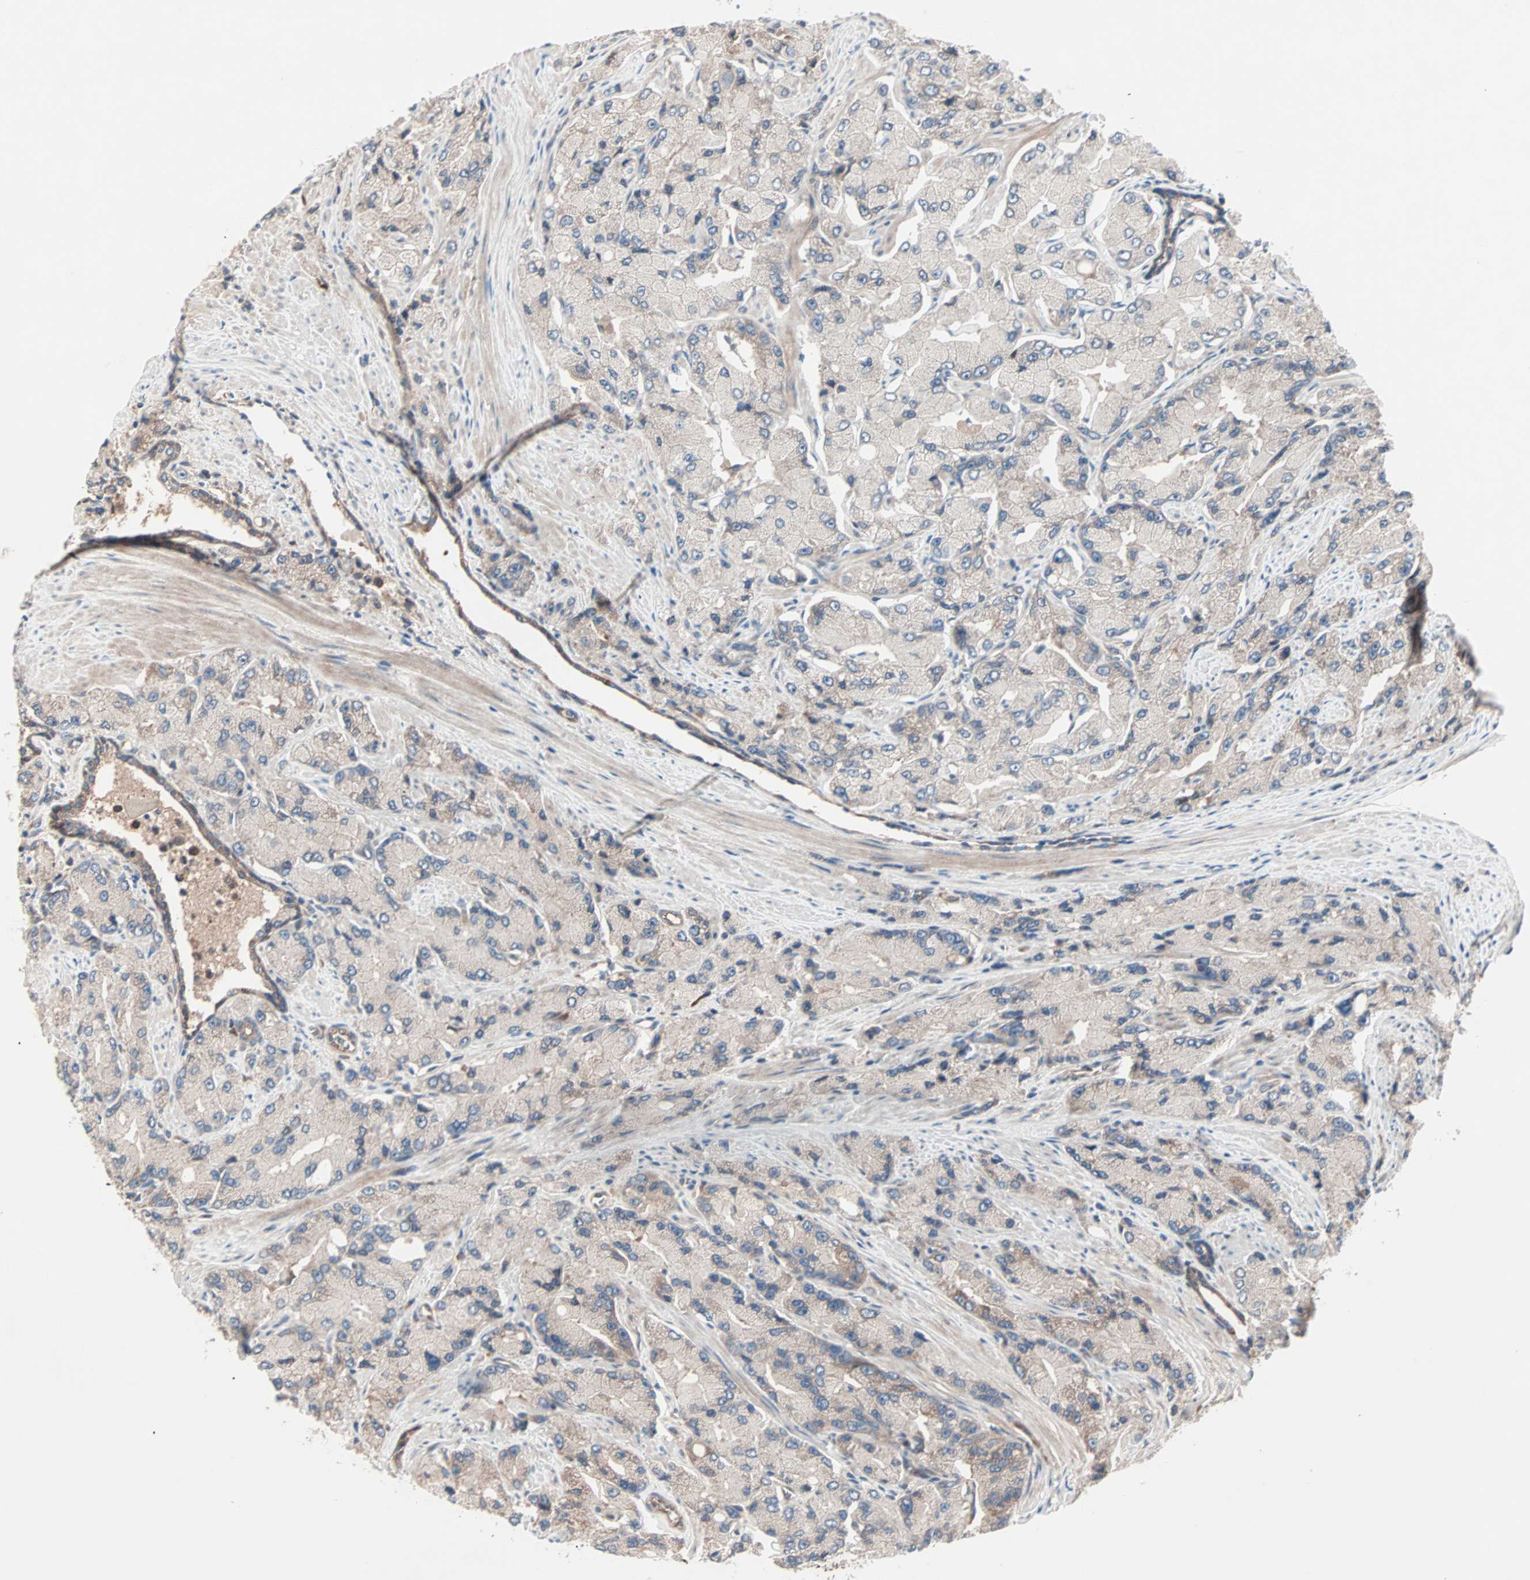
{"staining": {"intensity": "weak", "quantity": "25%-75%", "location": "cytoplasmic/membranous"}, "tissue": "prostate cancer", "cell_type": "Tumor cells", "image_type": "cancer", "snomed": [{"axis": "morphology", "description": "Adenocarcinoma, High grade"}, {"axis": "topography", "description": "Prostate"}], "caption": "High-grade adenocarcinoma (prostate) tissue demonstrates weak cytoplasmic/membranous staining in approximately 25%-75% of tumor cells", "gene": "CAD", "patient": {"sex": "male", "age": 58}}